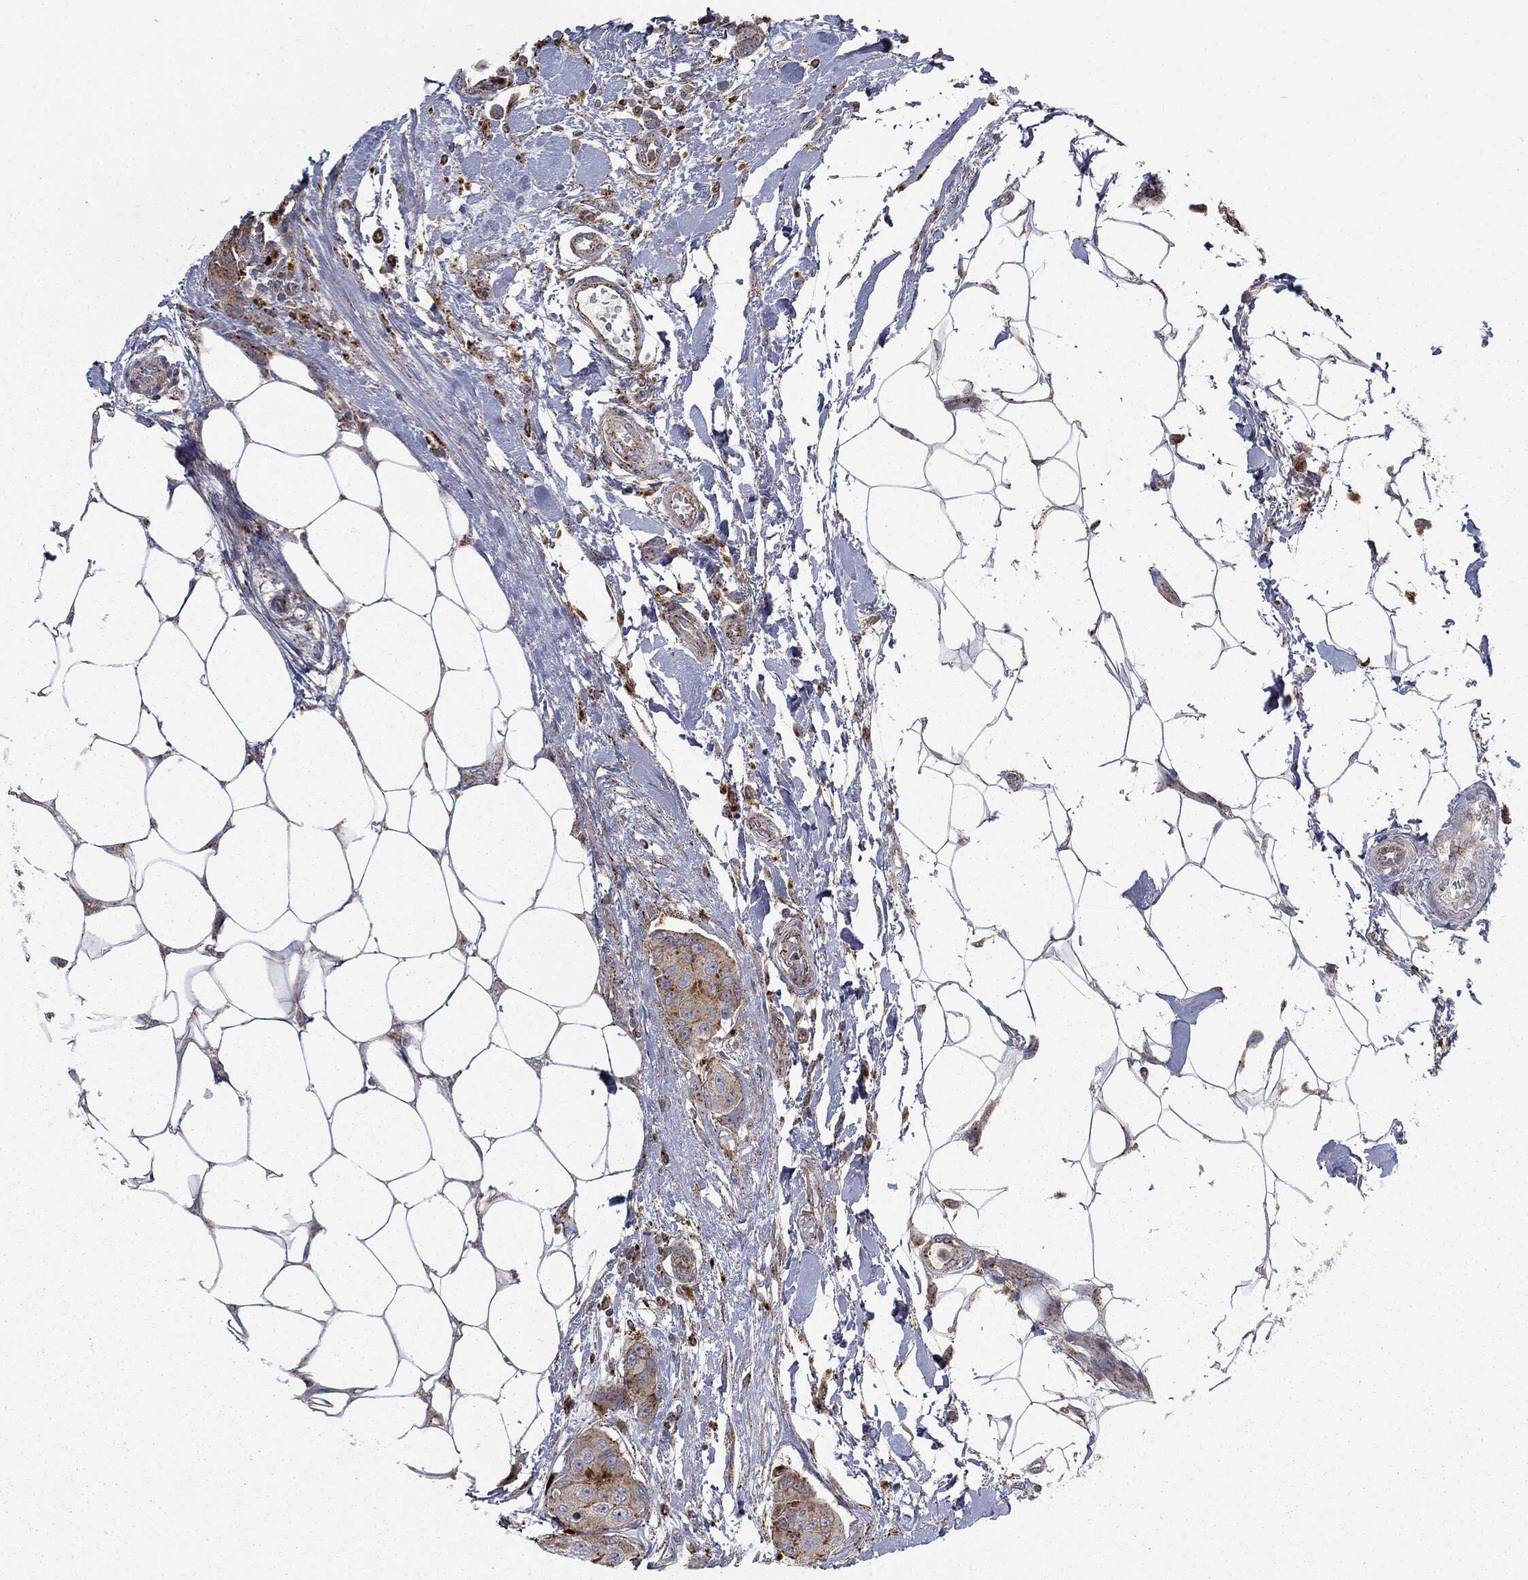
{"staining": {"intensity": "strong", "quantity": "<25%", "location": "cytoplasmic/membranous"}, "tissue": "breast cancer", "cell_type": "Tumor cells", "image_type": "cancer", "snomed": [{"axis": "morphology", "description": "Duct carcinoma"}, {"axis": "topography", "description": "Breast"}, {"axis": "topography", "description": "Lymph node"}], "caption": "Strong cytoplasmic/membranous expression is present in about <25% of tumor cells in intraductal carcinoma (breast).", "gene": "CTSA", "patient": {"sex": "female", "age": 80}}